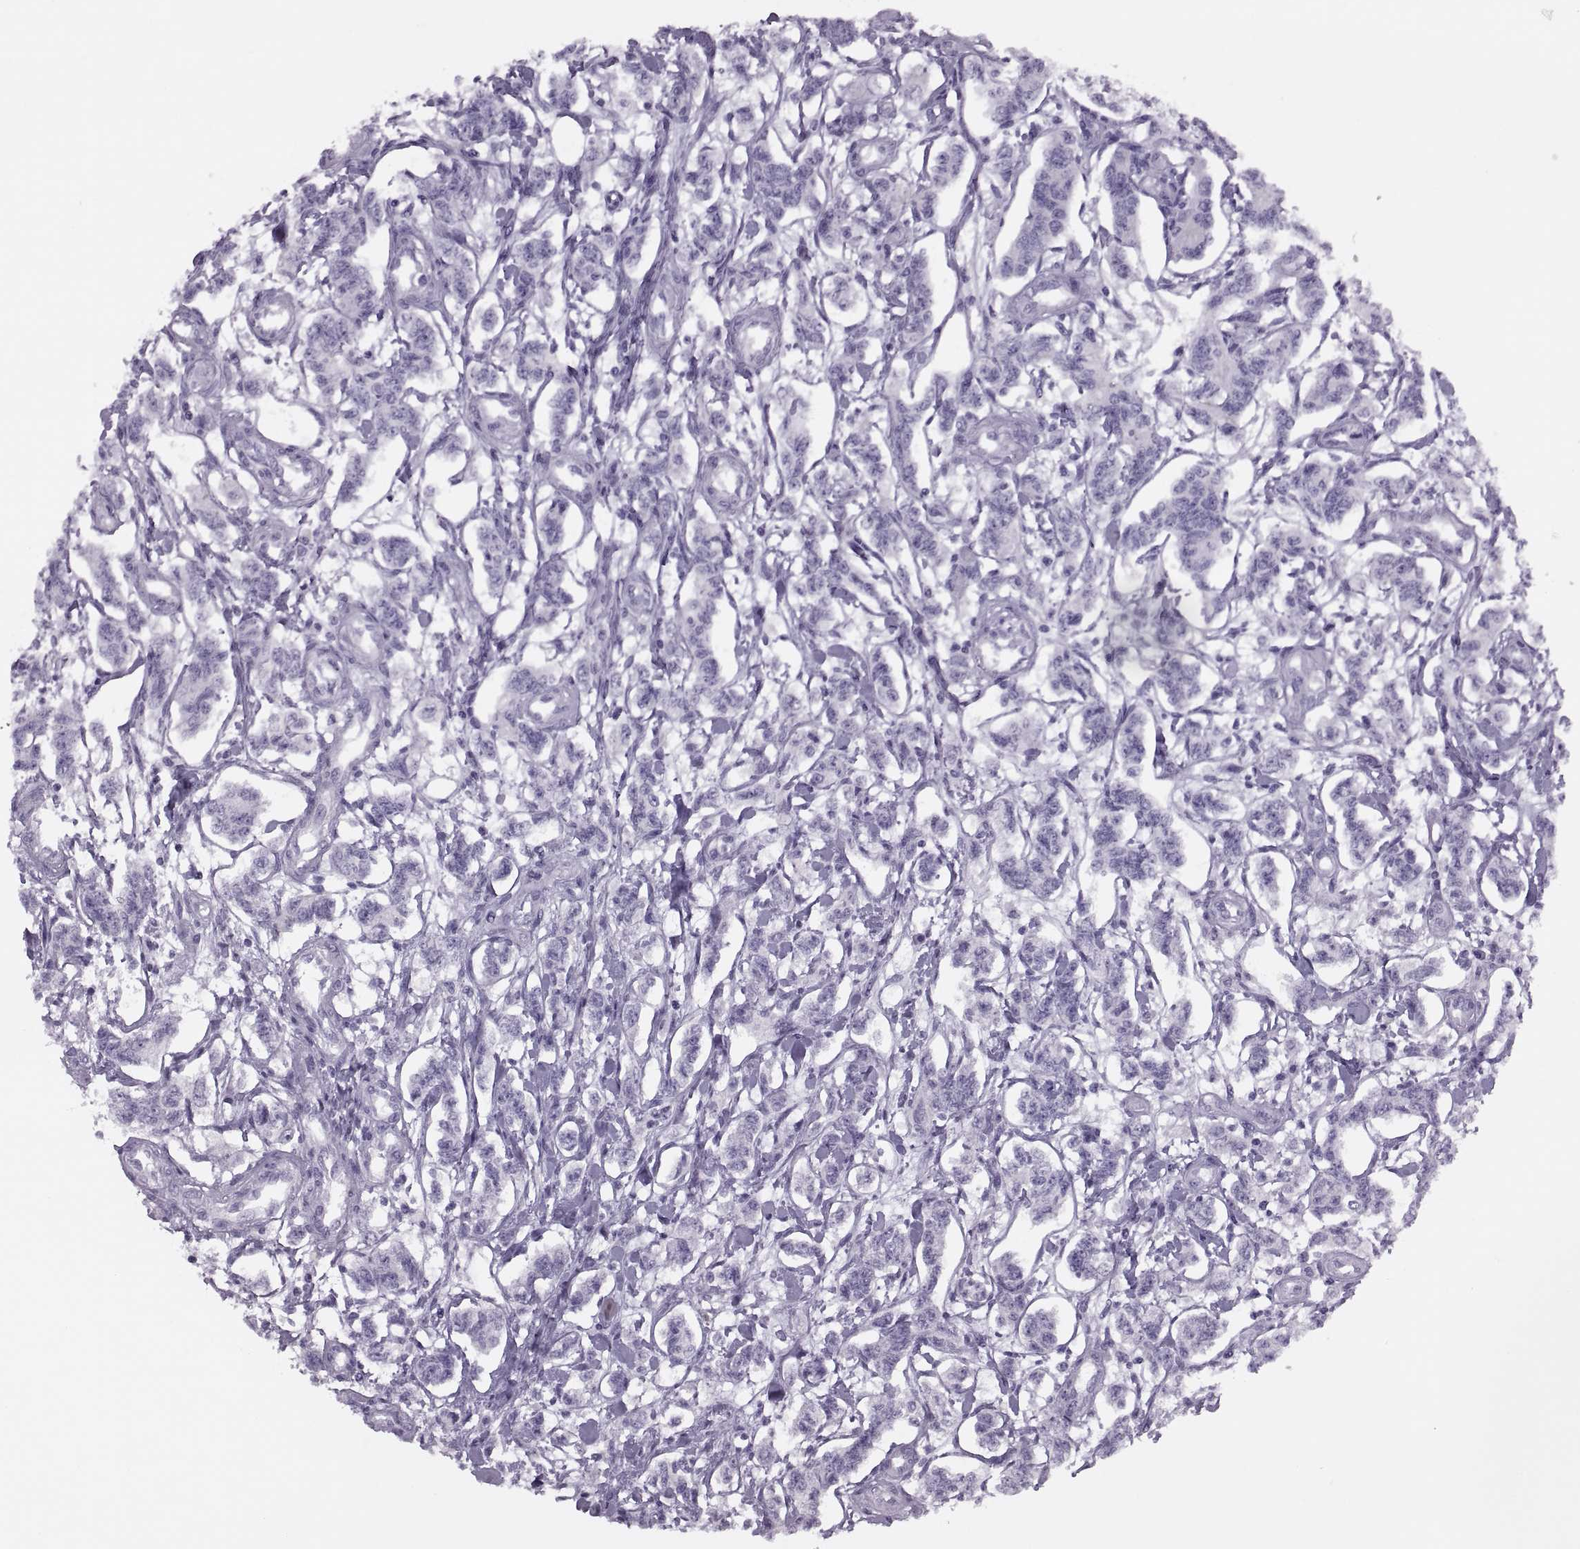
{"staining": {"intensity": "negative", "quantity": "none", "location": "none"}, "tissue": "carcinoid", "cell_type": "Tumor cells", "image_type": "cancer", "snomed": [{"axis": "morphology", "description": "Carcinoid, malignant, NOS"}, {"axis": "topography", "description": "Kidney"}], "caption": "Immunohistochemical staining of carcinoid (malignant) demonstrates no significant expression in tumor cells. (Brightfield microscopy of DAB (3,3'-diaminobenzidine) immunohistochemistry (IHC) at high magnification).", "gene": "FAM24A", "patient": {"sex": "female", "age": 41}}